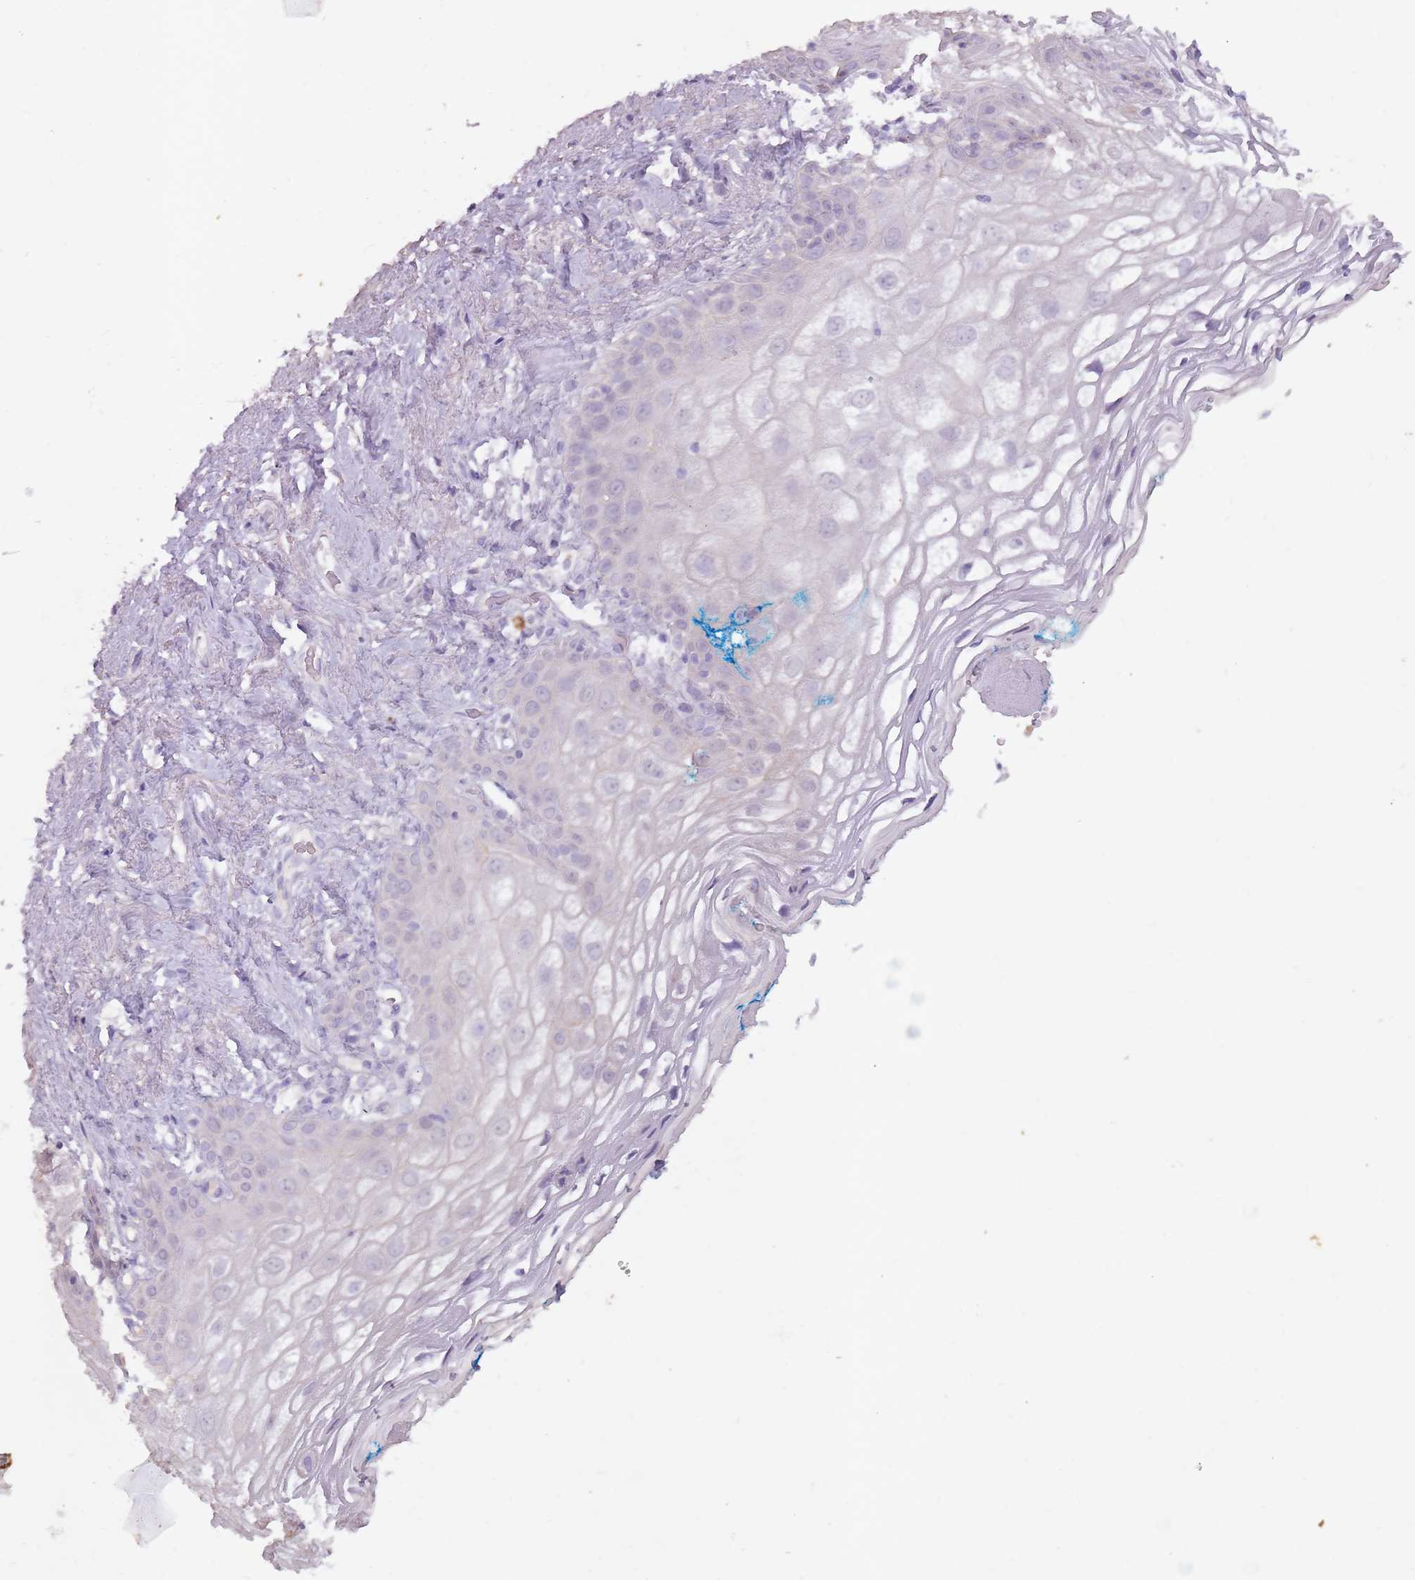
{"staining": {"intensity": "negative", "quantity": "none", "location": "none"}, "tissue": "vagina", "cell_type": "Squamous epithelial cells", "image_type": "normal", "snomed": [{"axis": "morphology", "description": "Normal tissue, NOS"}, {"axis": "topography", "description": "Vagina"}], "caption": "Immunohistochemistry (IHC) of unremarkable vagina shows no expression in squamous epithelial cells.", "gene": "STYK1", "patient": {"sex": "female", "age": 68}}